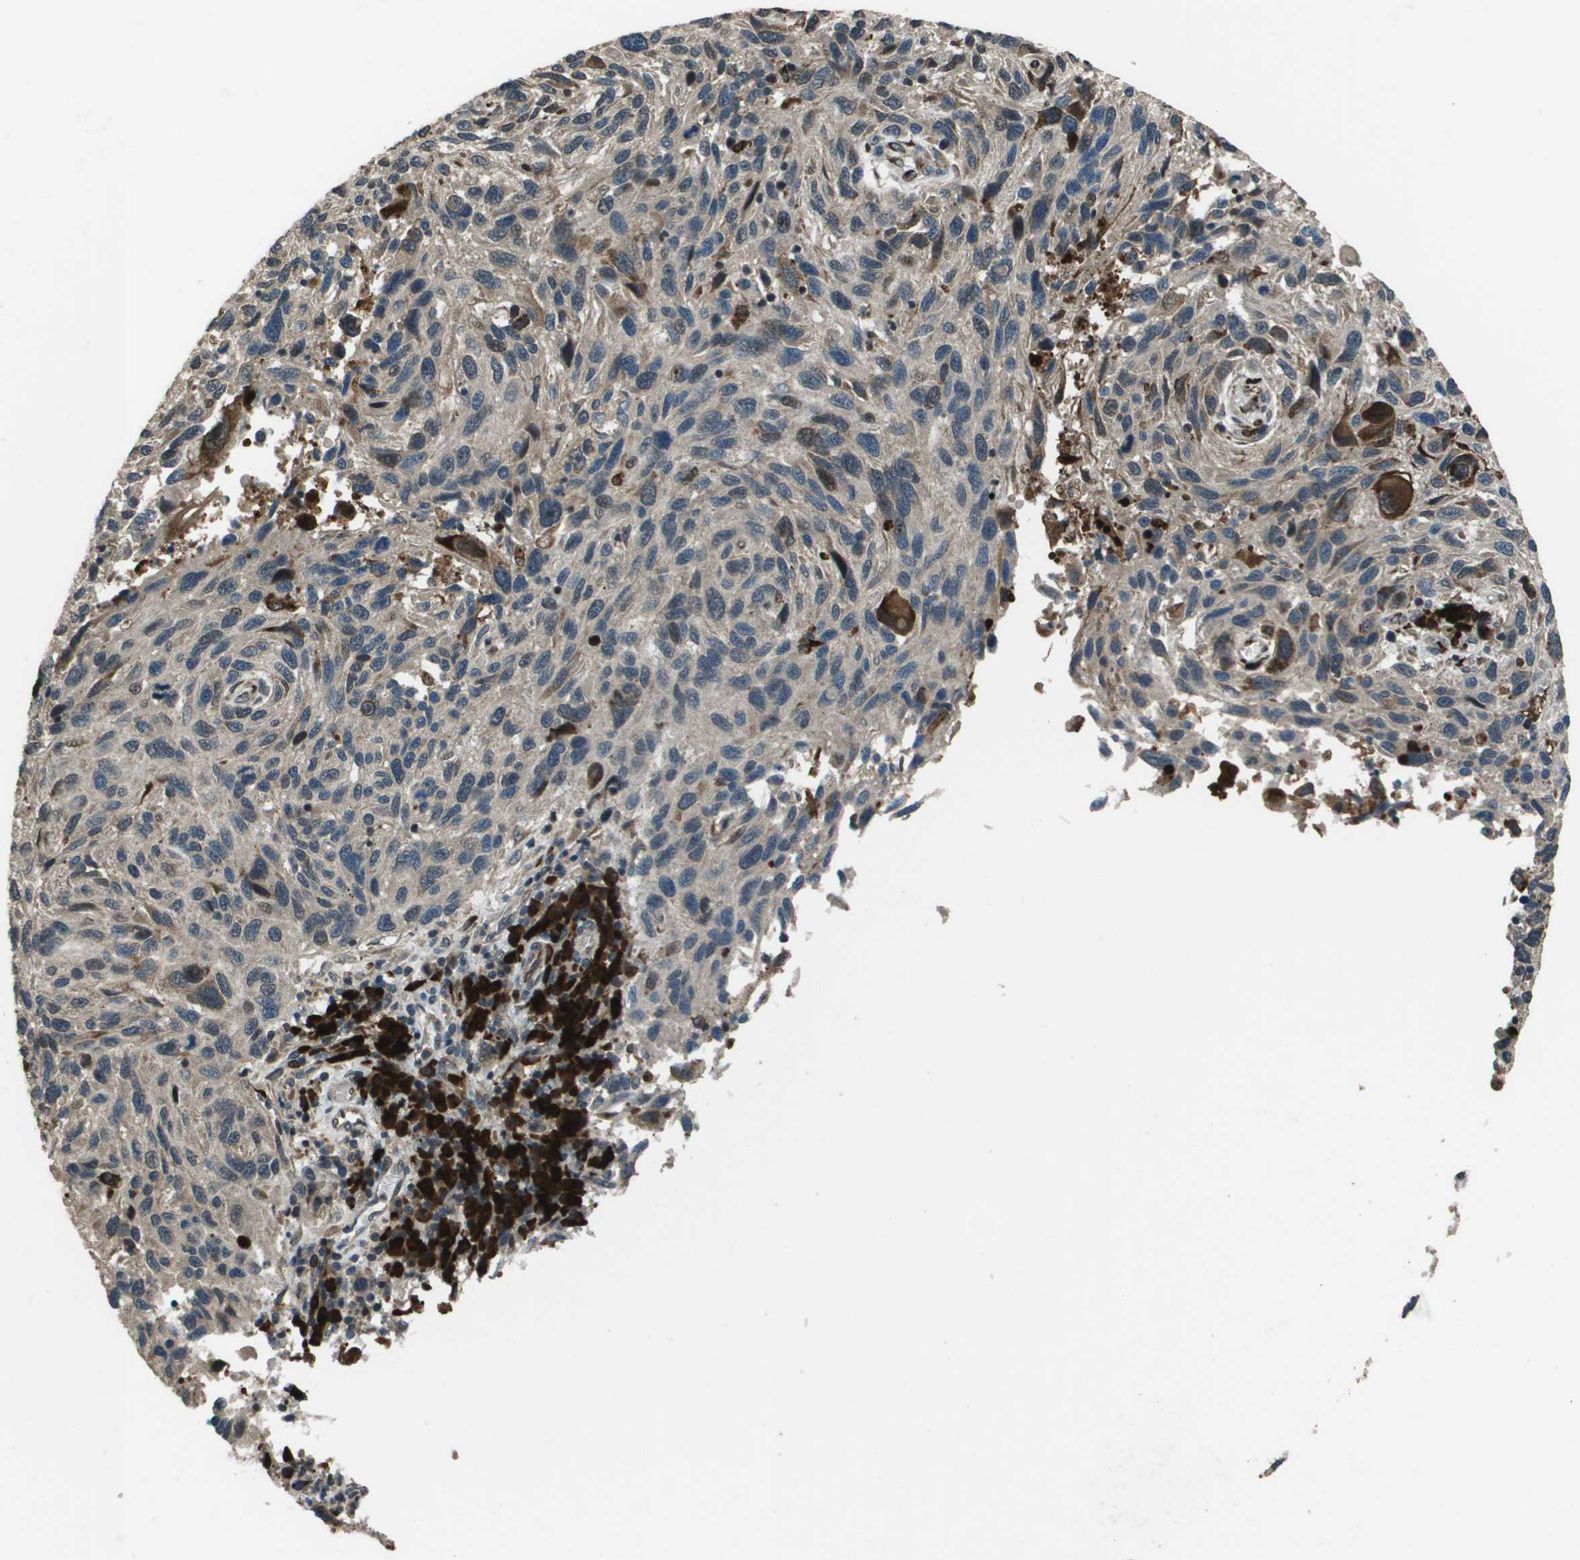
{"staining": {"intensity": "weak", "quantity": "<25%", "location": "cytoplasmic/membranous"}, "tissue": "melanoma", "cell_type": "Tumor cells", "image_type": "cancer", "snomed": [{"axis": "morphology", "description": "Malignant melanoma, NOS"}, {"axis": "topography", "description": "Skin"}], "caption": "IHC histopathology image of malignant melanoma stained for a protein (brown), which displays no positivity in tumor cells.", "gene": "GOSR2", "patient": {"sex": "male", "age": 53}}